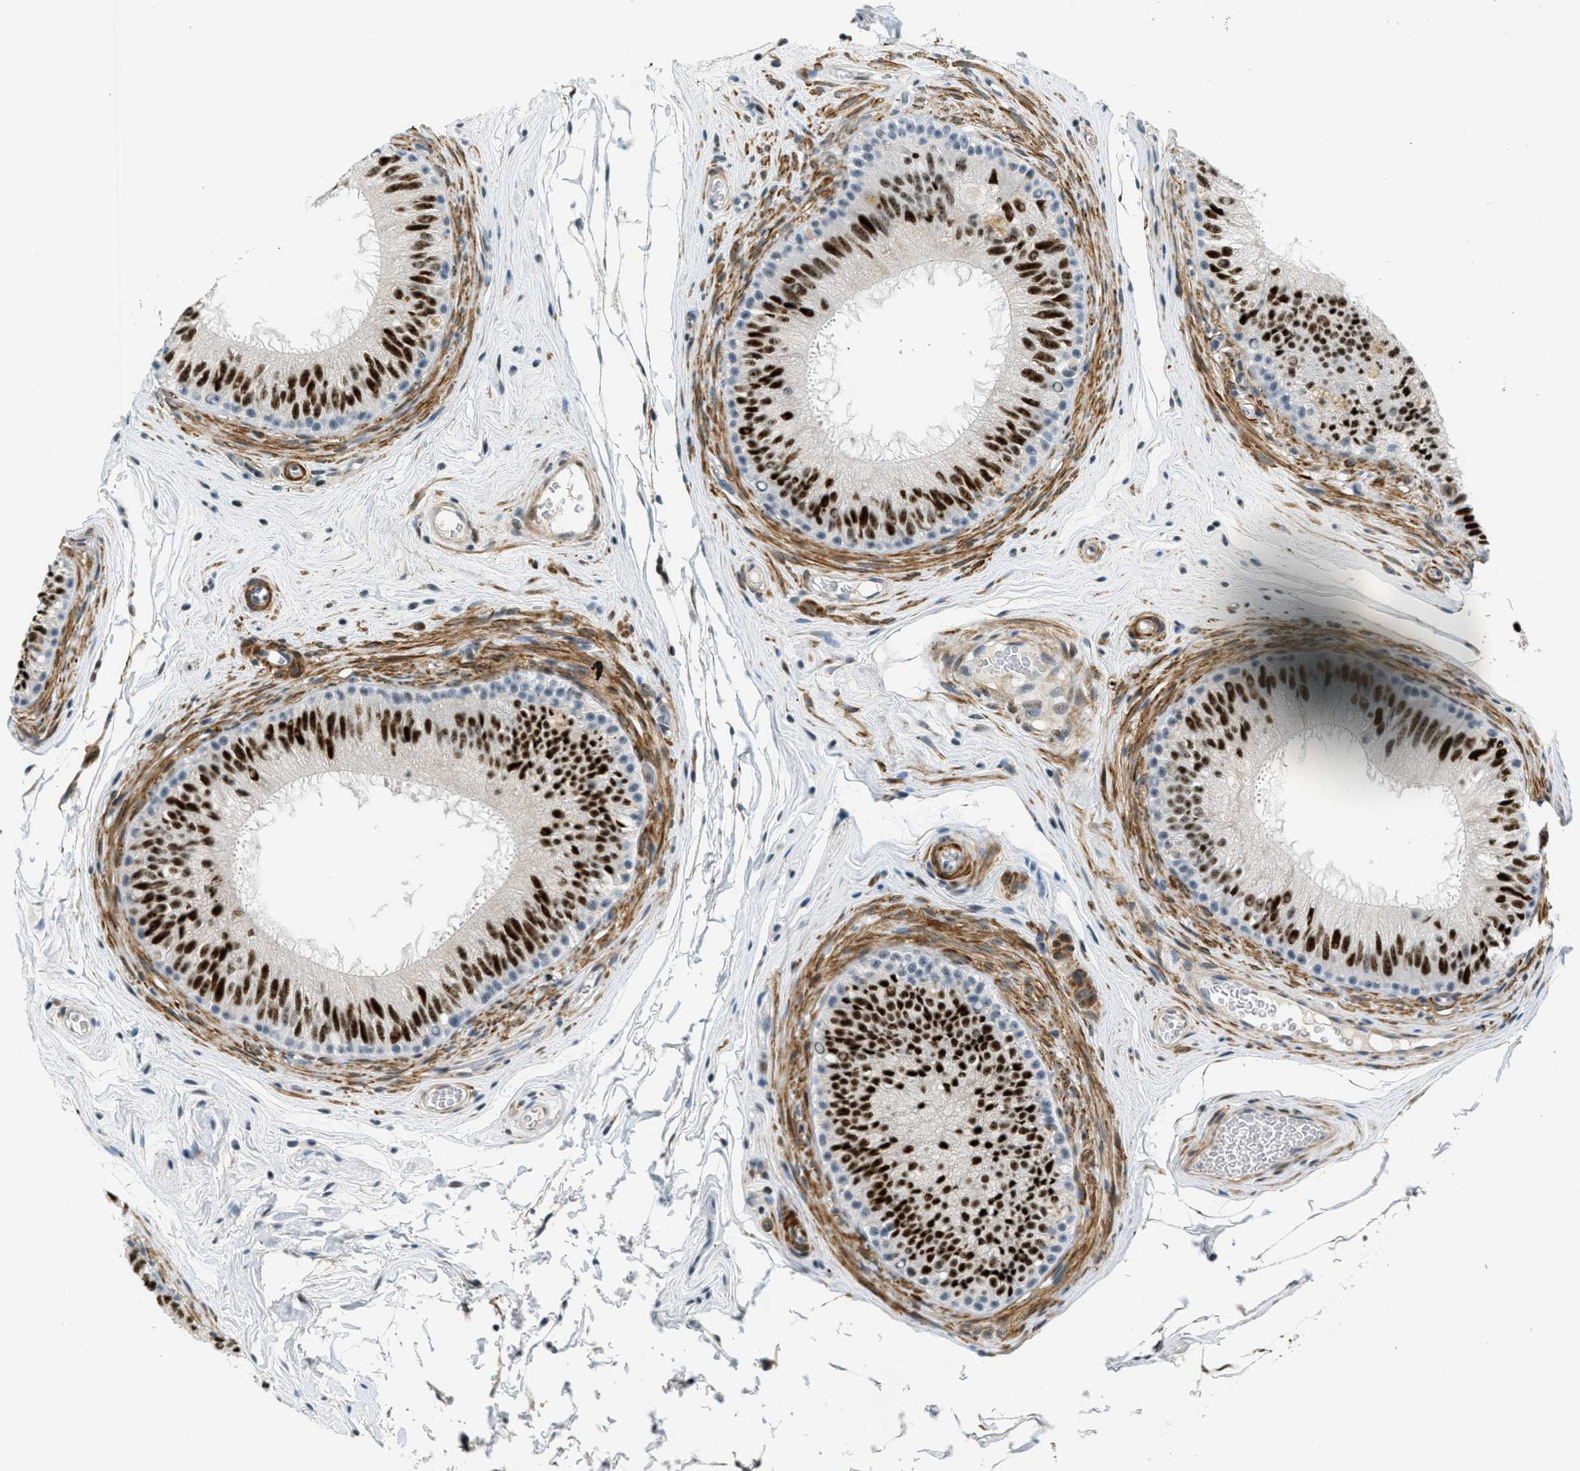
{"staining": {"intensity": "strong", "quantity": ">75%", "location": "nuclear"}, "tissue": "epididymis", "cell_type": "Glandular cells", "image_type": "normal", "snomed": [{"axis": "morphology", "description": "Normal tissue, NOS"}, {"axis": "topography", "description": "Testis"}, {"axis": "topography", "description": "Epididymis"}], "caption": "Protein expression analysis of normal human epididymis reveals strong nuclear positivity in approximately >75% of glandular cells.", "gene": "ZDHHC23", "patient": {"sex": "male", "age": 36}}